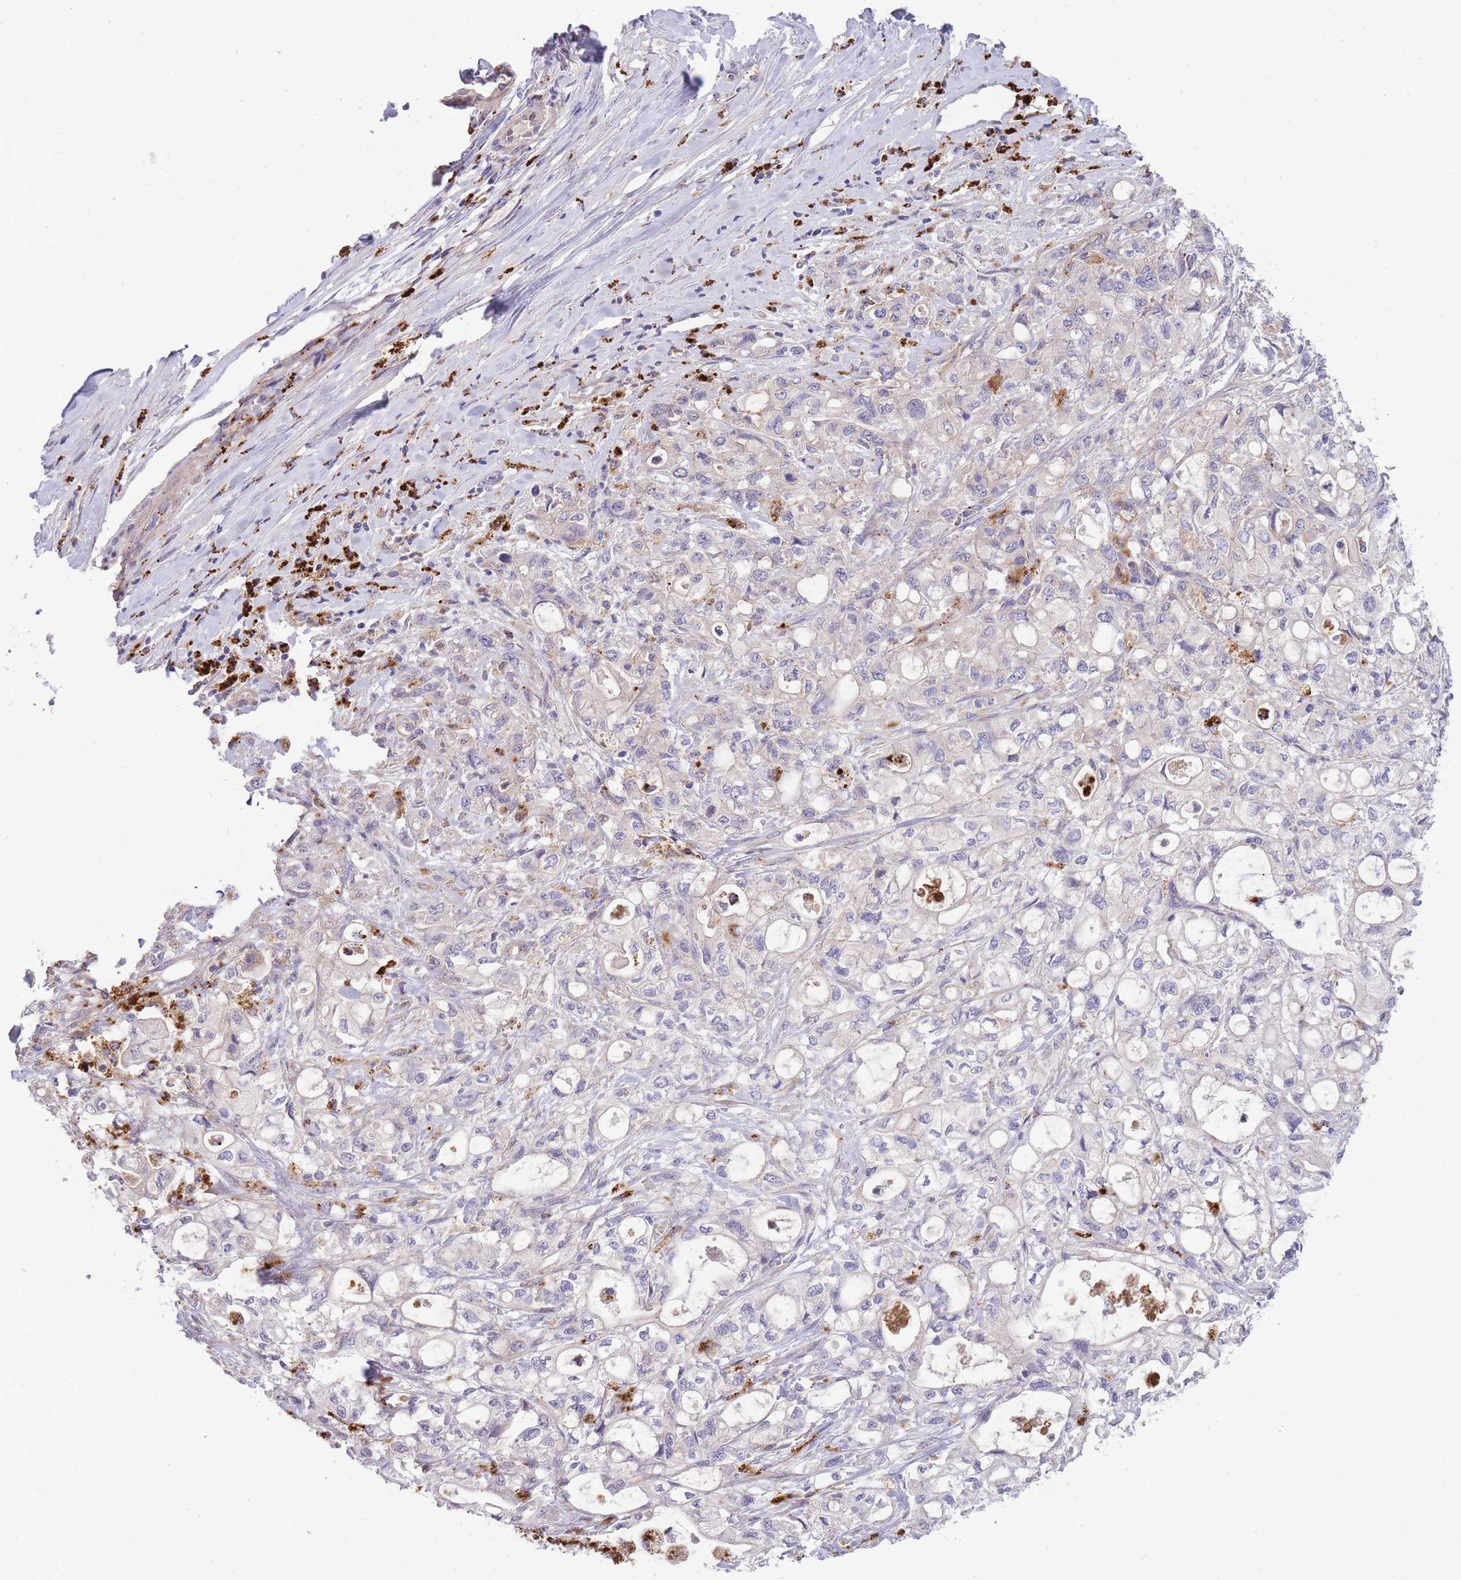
{"staining": {"intensity": "negative", "quantity": "none", "location": "none"}, "tissue": "pancreatic cancer", "cell_type": "Tumor cells", "image_type": "cancer", "snomed": [{"axis": "morphology", "description": "Adenocarcinoma, NOS"}, {"axis": "topography", "description": "Pancreas"}], "caption": "DAB (3,3'-diaminobenzidine) immunohistochemical staining of human adenocarcinoma (pancreatic) shows no significant positivity in tumor cells.", "gene": "TRIM61", "patient": {"sex": "male", "age": 79}}